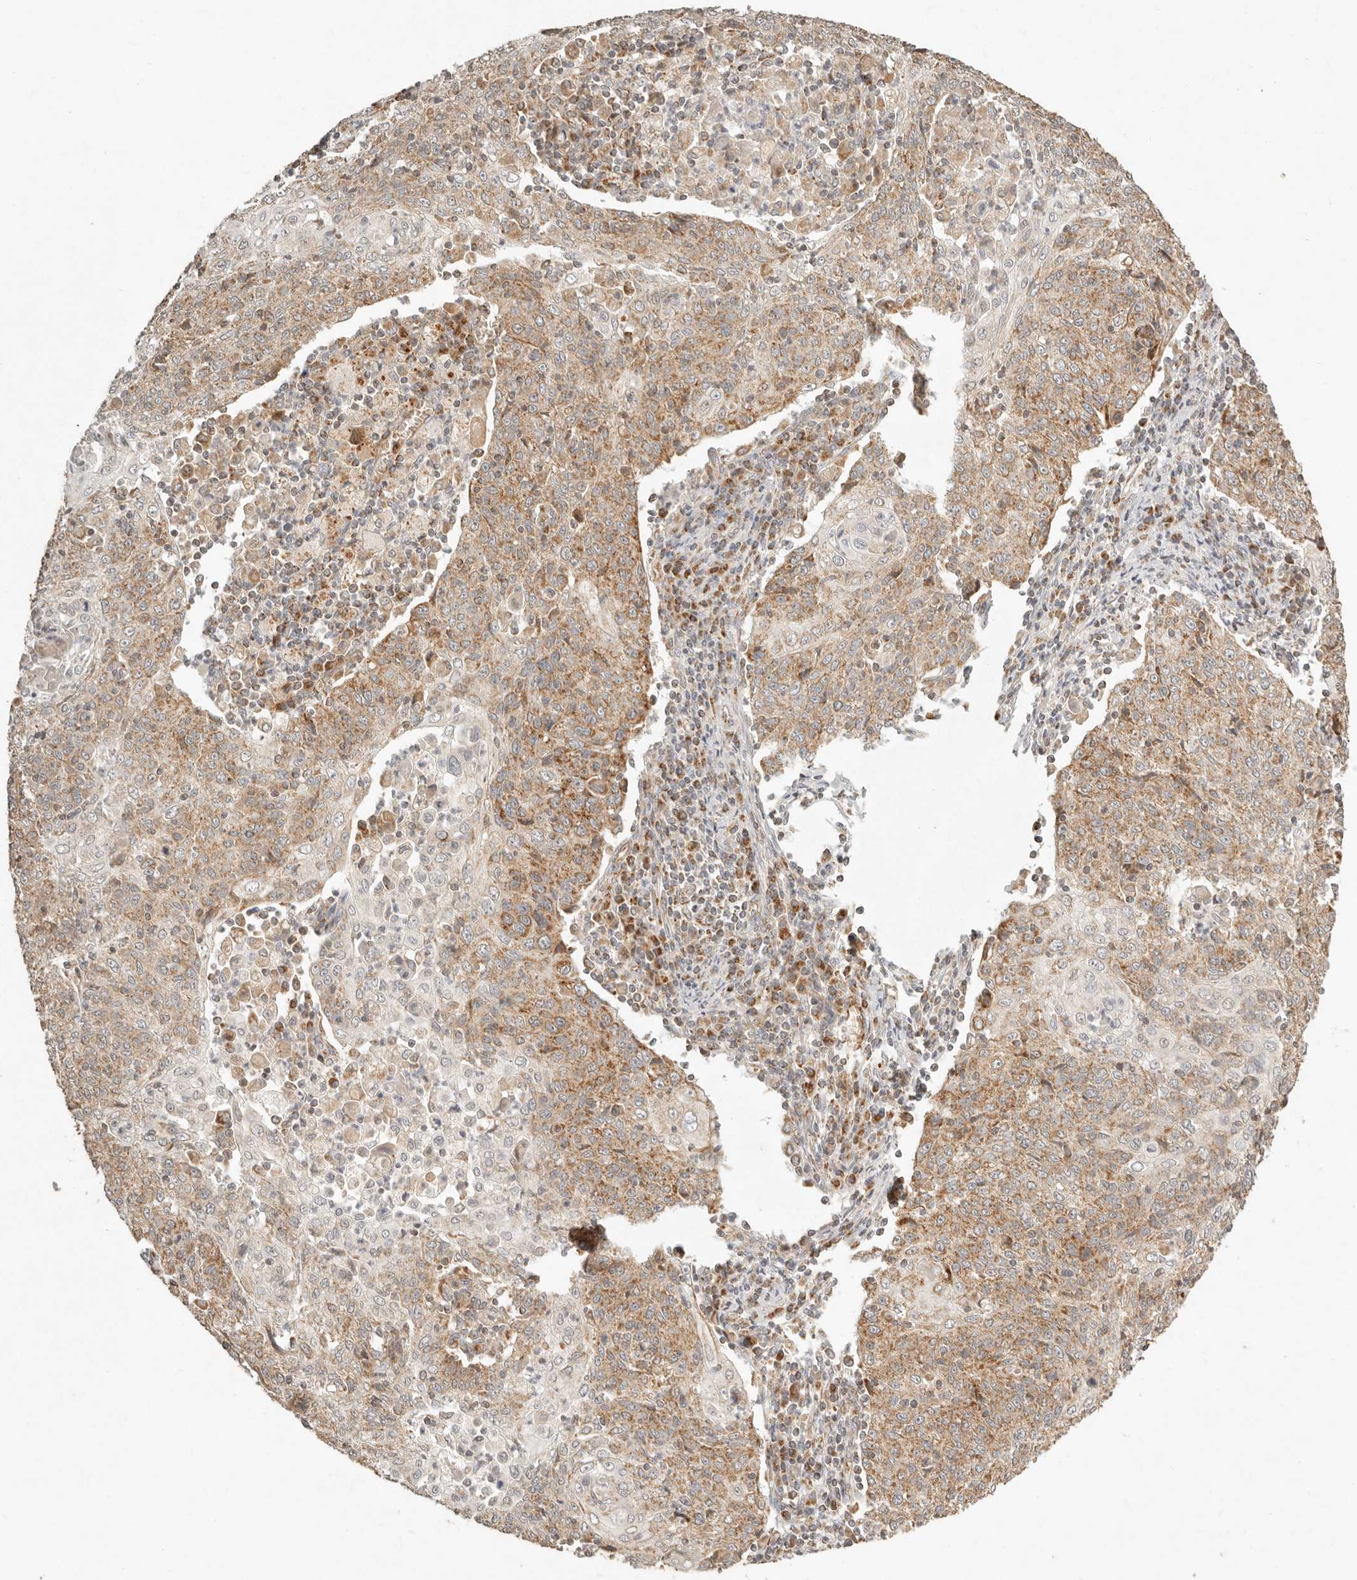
{"staining": {"intensity": "moderate", "quantity": ">75%", "location": "cytoplasmic/membranous"}, "tissue": "cervical cancer", "cell_type": "Tumor cells", "image_type": "cancer", "snomed": [{"axis": "morphology", "description": "Squamous cell carcinoma, NOS"}, {"axis": "topography", "description": "Cervix"}], "caption": "A photomicrograph of human cervical cancer stained for a protein shows moderate cytoplasmic/membranous brown staining in tumor cells. (Stains: DAB in brown, nuclei in blue, Microscopy: brightfield microscopy at high magnification).", "gene": "MRPL55", "patient": {"sex": "female", "age": 48}}